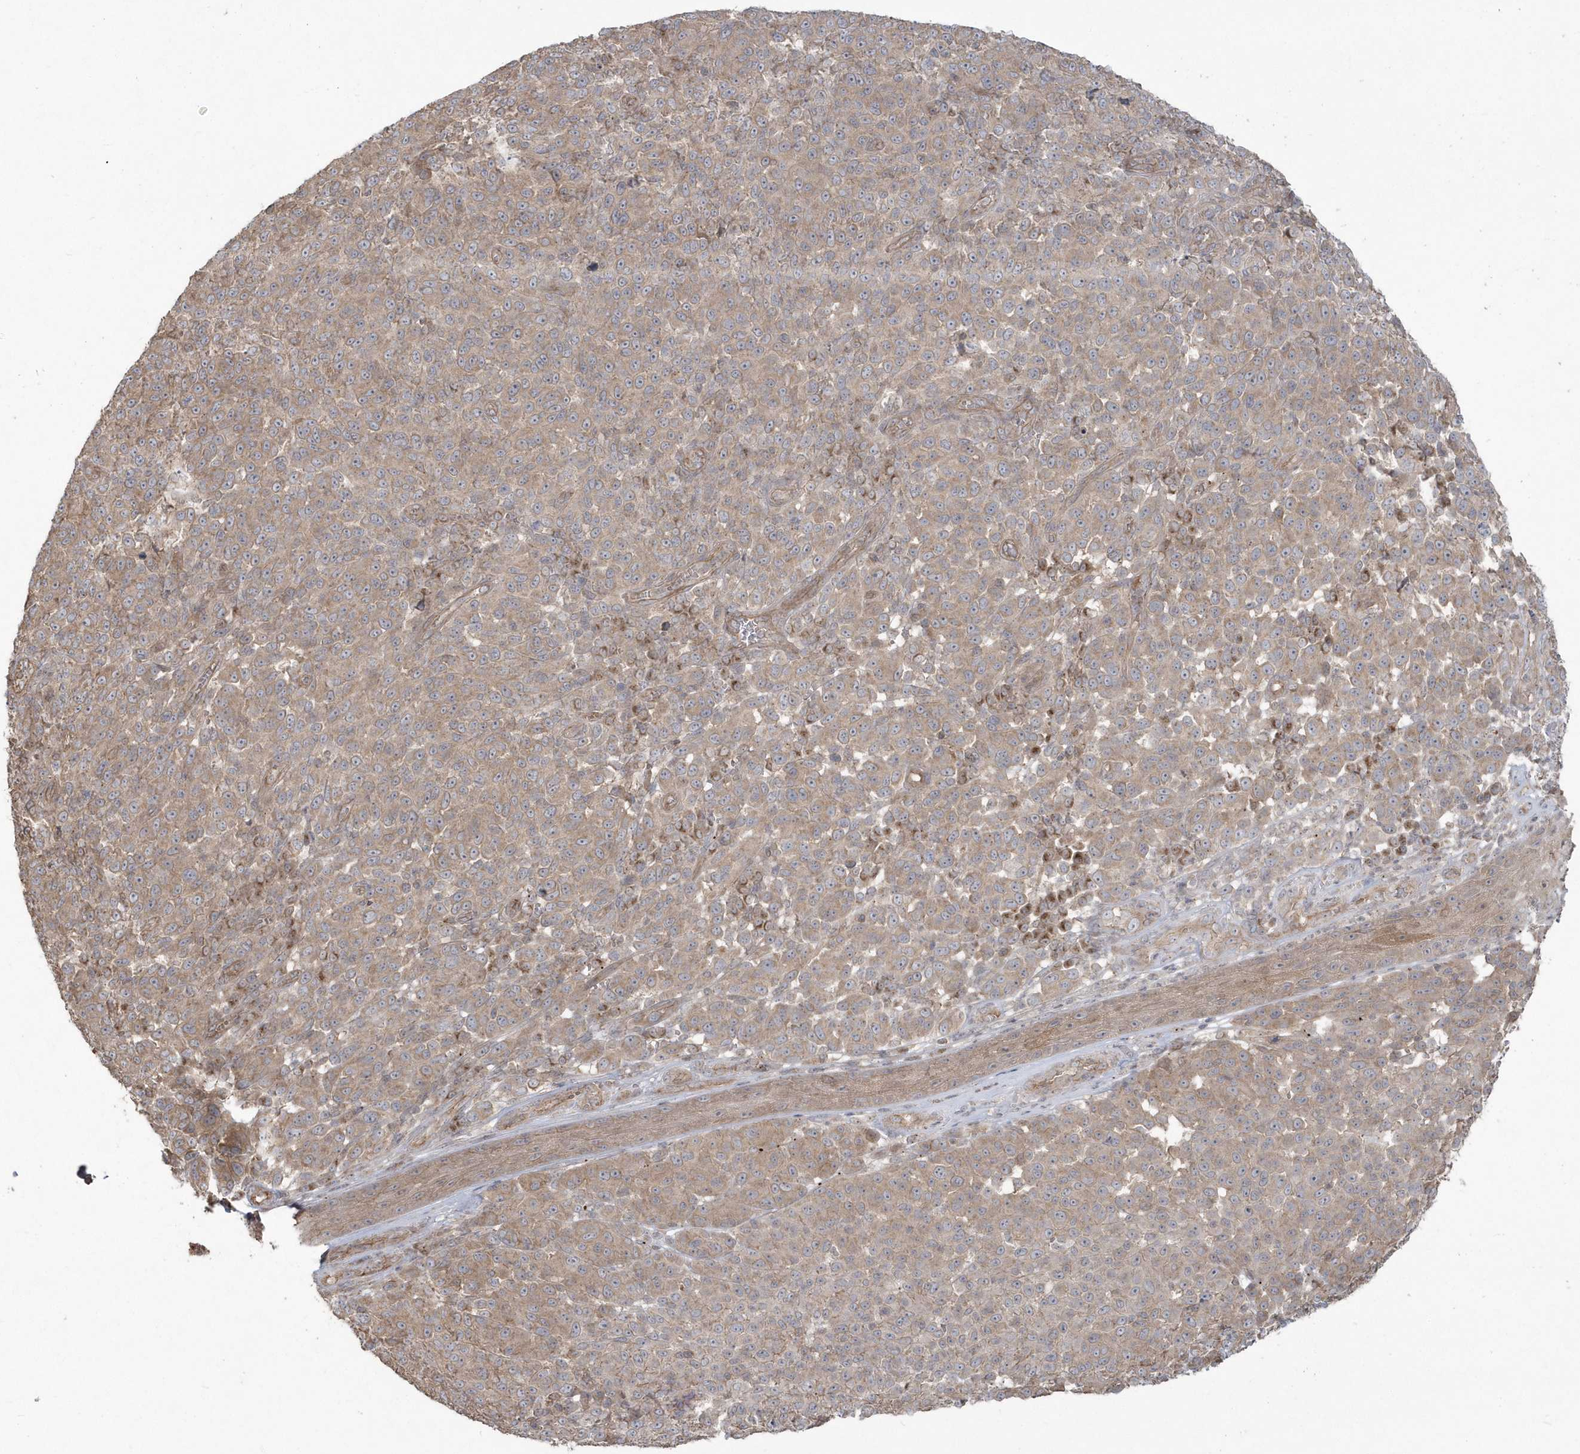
{"staining": {"intensity": "weak", "quantity": ">75%", "location": "cytoplasmic/membranous"}, "tissue": "melanoma", "cell_type": "Tumor cells", "image_type": "cancer", "snomed": [{"axis": "morphology", "description": "Malignant melanoma, NOS"}, {"axis": "topography", "description": "Skin"}], "caption": "Melanoma stained with immunohistochemistry (IHC) reveals weak cytoplasmic/membranous staining in approximately >75% of tumor cells.", "gene": "ARMC8", "patient": {"sex": "male", "age": 49}}